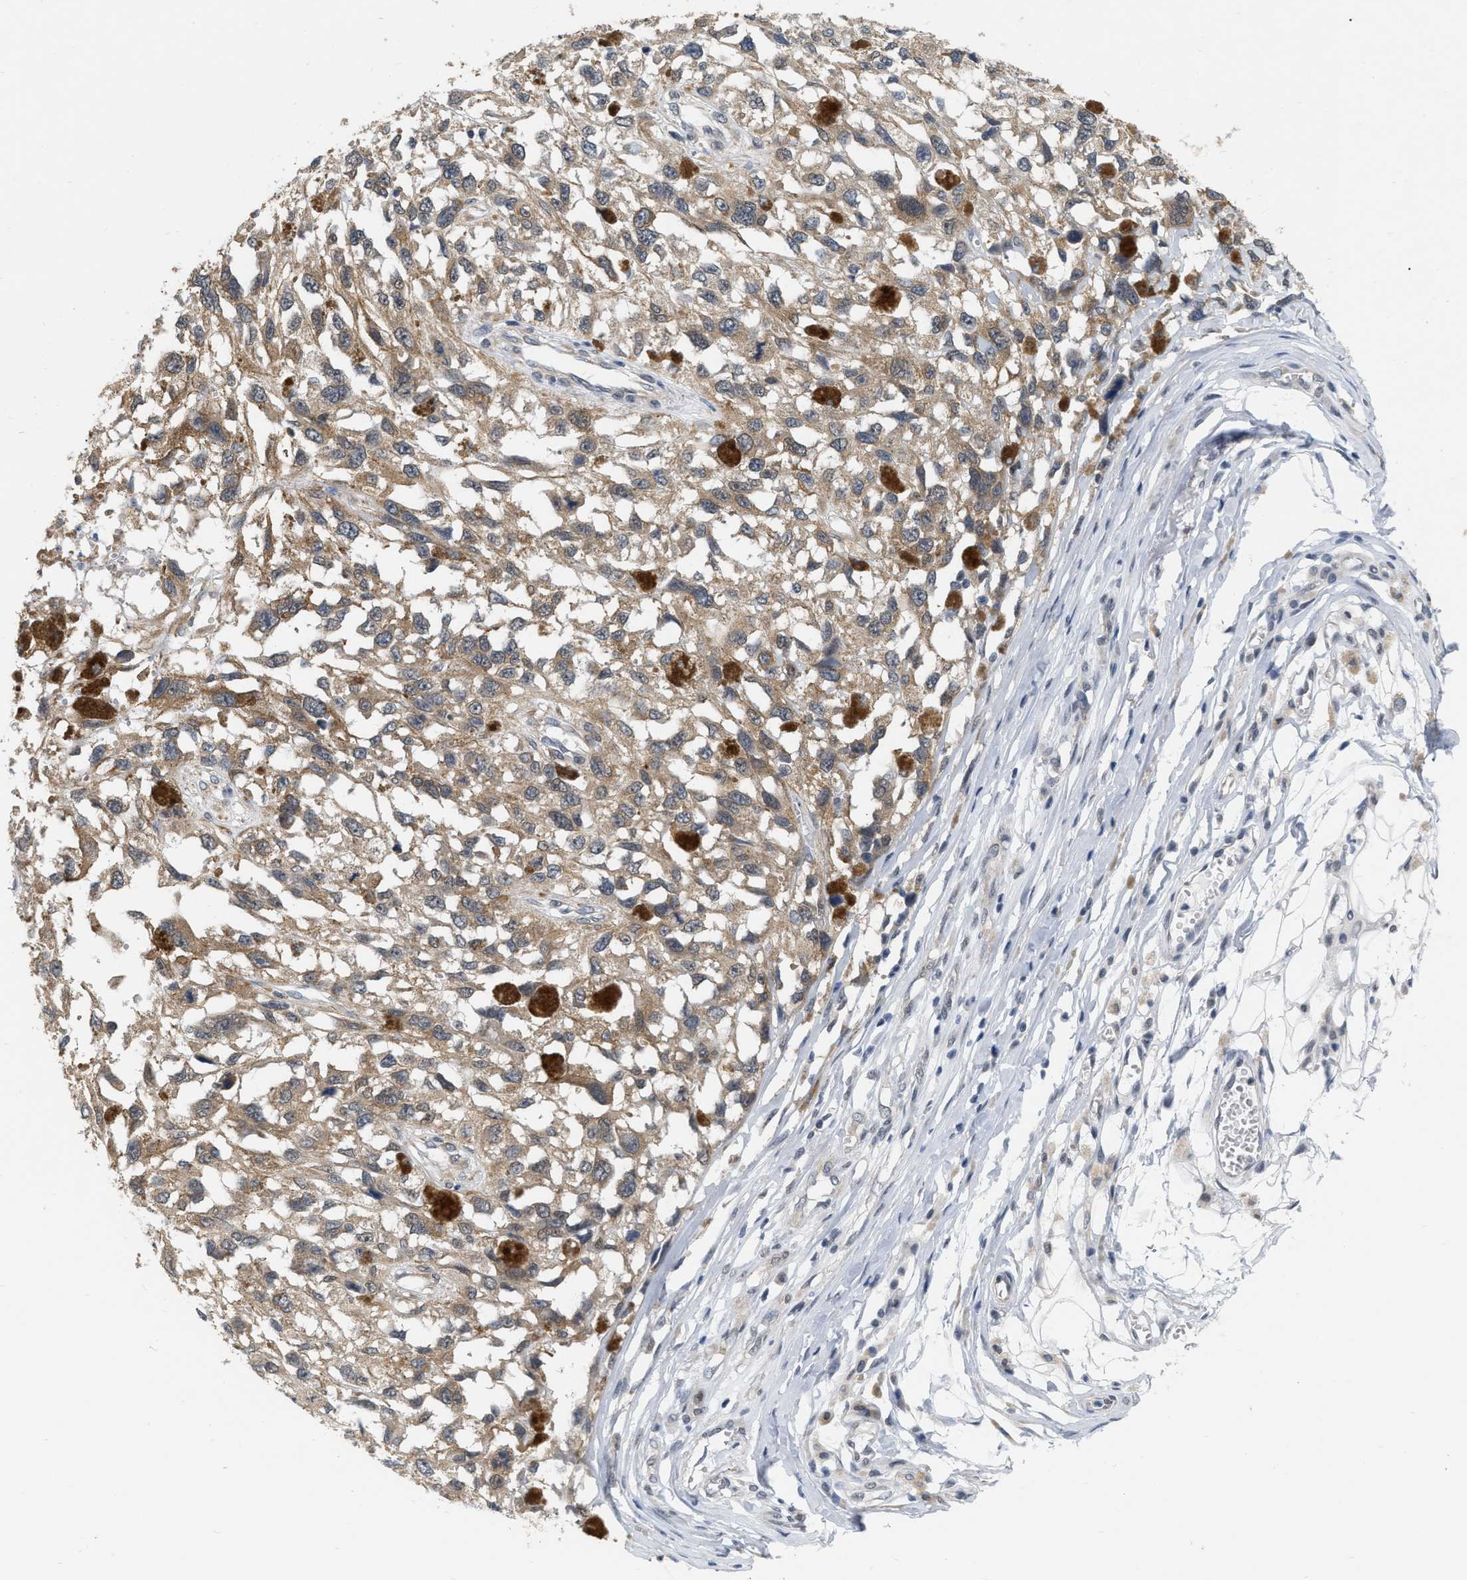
{"staining": {"intensity": "moderate", "quantity": ">75%", "location": "cytoplasmic/membranous"}, "tissue": "melanoma", "cell_type": "Tumor cells", "image_type": "cancer", "snomed": [{"axis": "morphology", "description": "Malignant melanoma, Metastatic site"}, {"axis": "topography", "description": "Lymph node"}], "caption": "Approximately >75% of tumor cells in melanoma show moderate cytoplasmic/membranous protein expression as visualized by brown immunohistochemical staining.", "gene": "RUVBL1", "patient": {"sex": "male", "age": 59}}